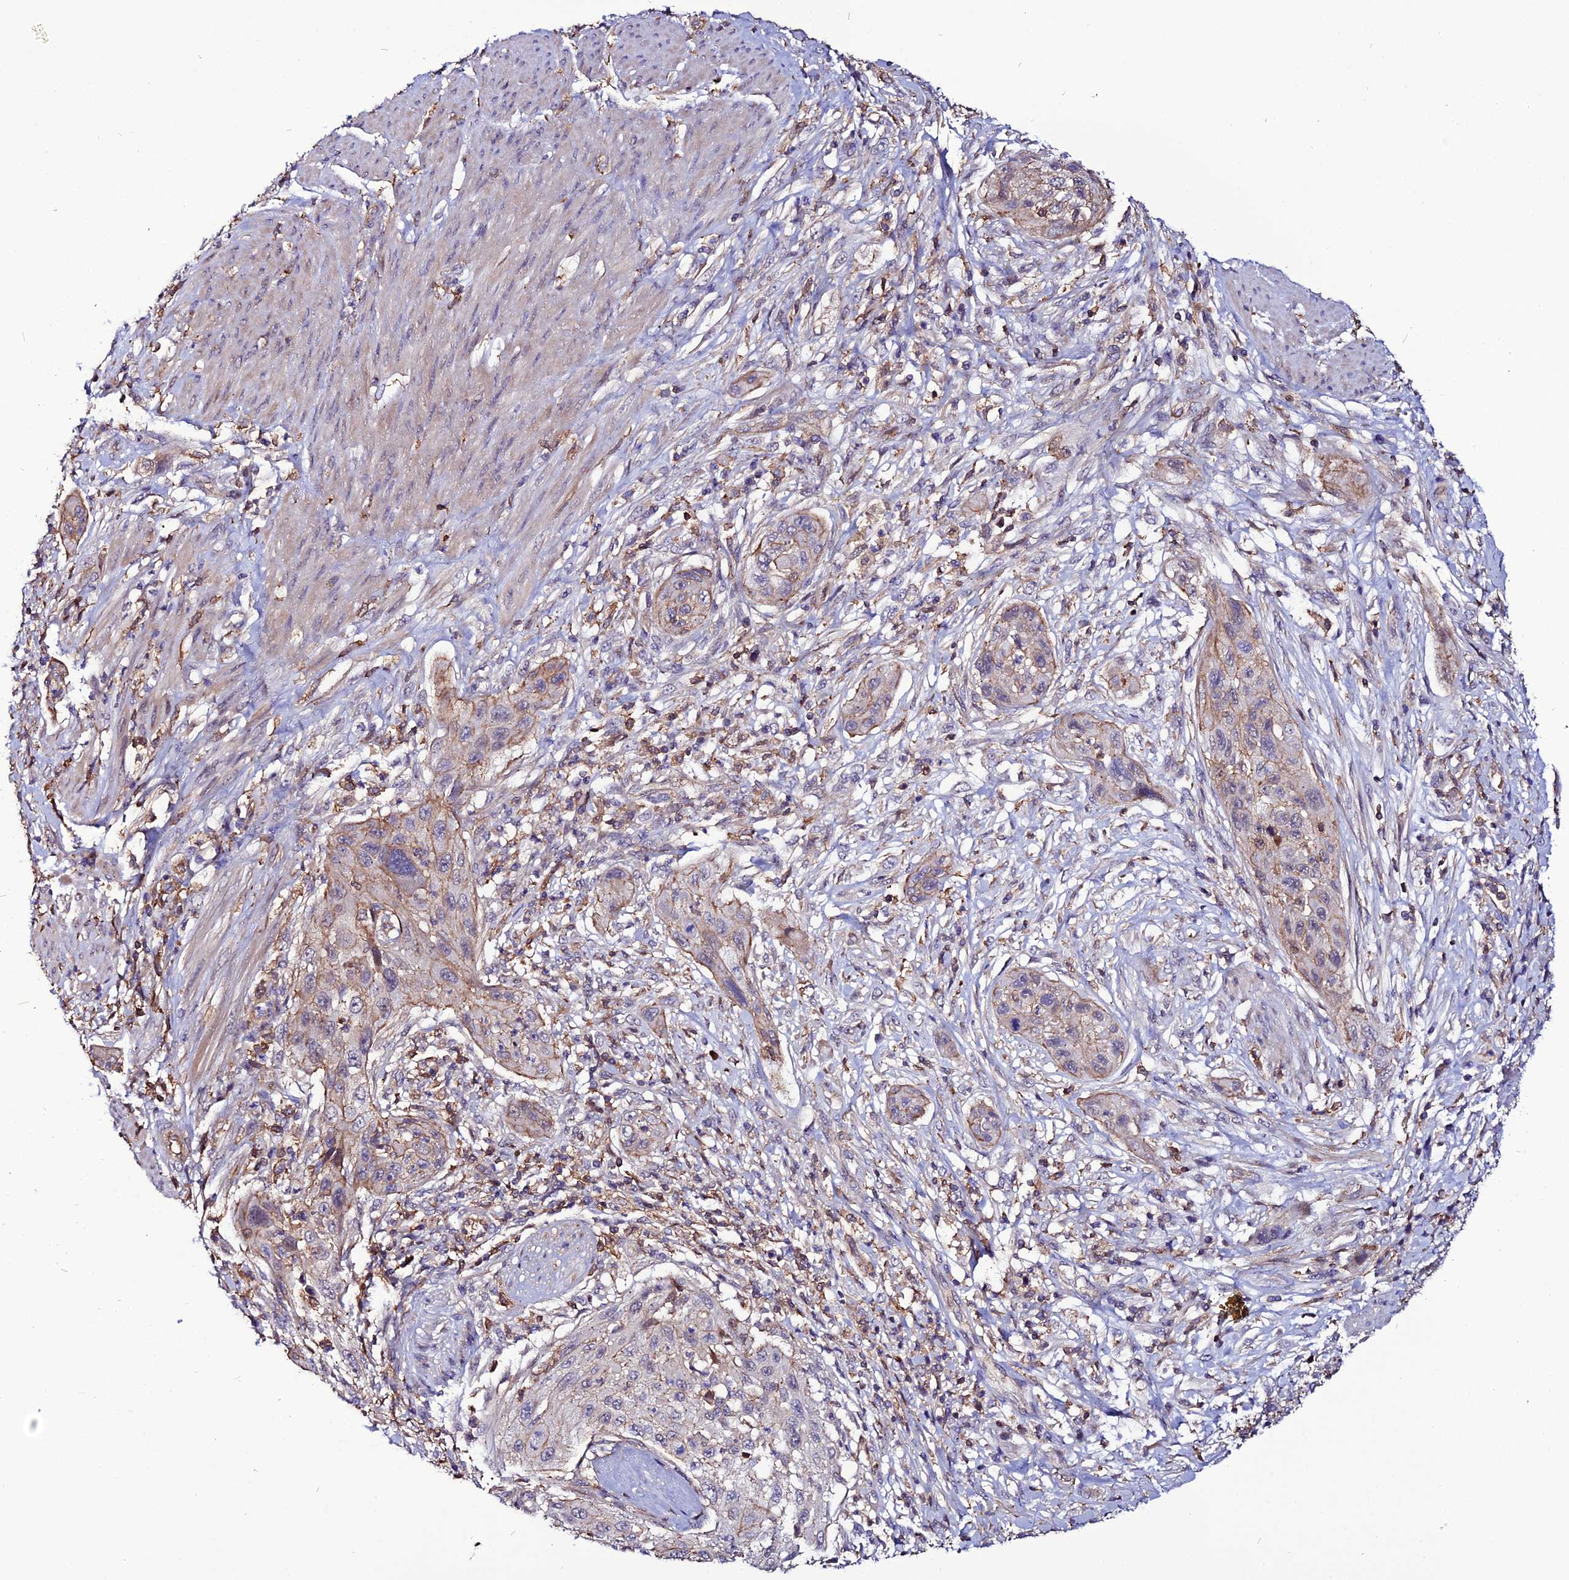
{"staining": {"intensity": "moderate", "quantity": "25%-75%", "location": "cytoplasmic/membranous"}, "tissue": "cervical cancer", "cell_type": "Tumor cells", "image_type": "cancer", "snomed": [{"axis": "morphology", "description": "Squamous cell carcinoma, NOS"}, {"axis": "topography", "description": "Cervix"}], "caption": "Human cervical squamous cell carcinoma stained with a protein marker reveals moderate staining in tumor cells.", "gene": "USP17L15", "patient": {"sex": "female", "age": 42}}